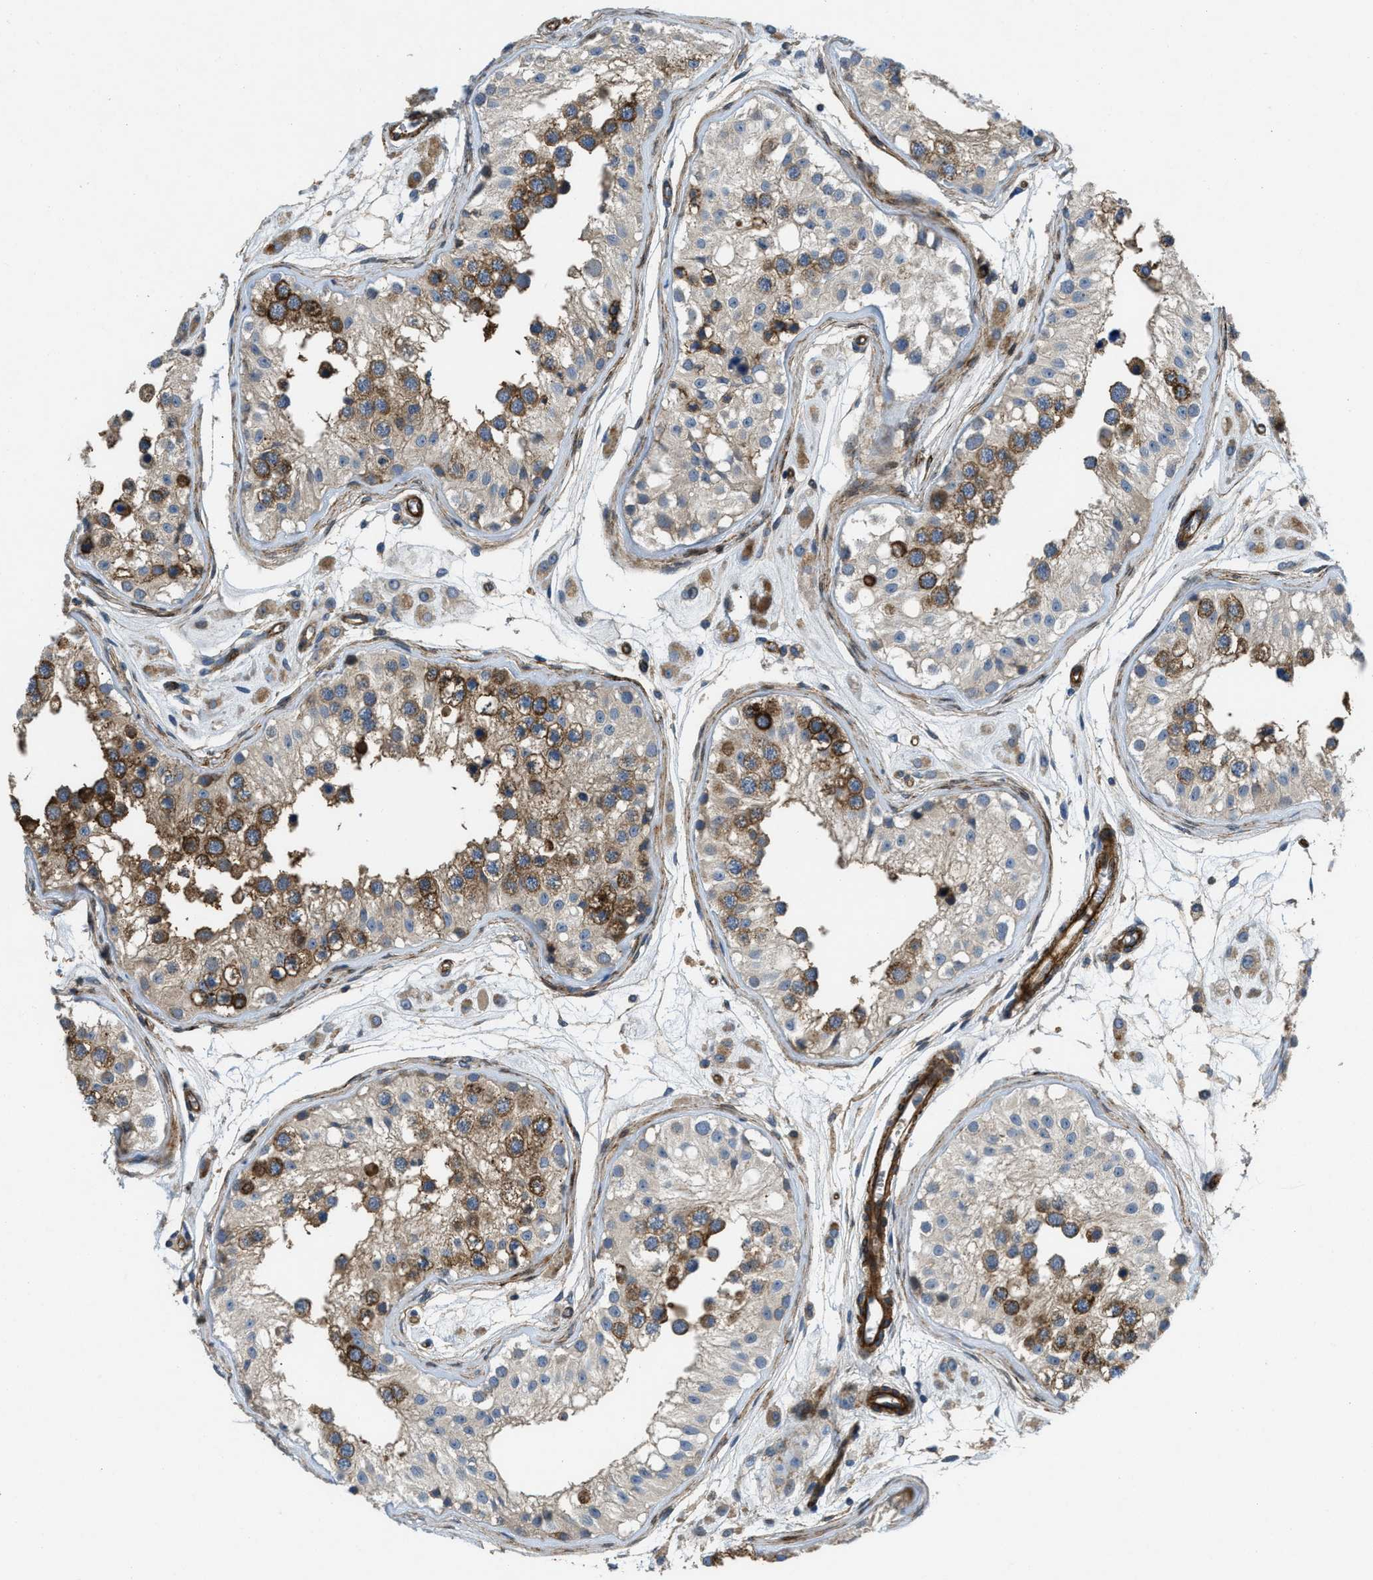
{"staining": {"intensity": "strong", "quantity": ">75%", "location": "cytoplasmic/membranous"}, "tissue": "testis", "cell_type": "Cells in seminiferous ducts", "image_type": "normal", "snomed": [{"axis": "morphology", "description": "Normal tissue, NOS"}, {"axis": "morphology", "description": "Adenocarcinoma, metastatic, NOS"}, {"axis": "topography", "description": "Testis"}], "caption": "A histopathology image of human testis stained for a protein demonstrates strong cytoplasmic/membranous brown staining in cells in seminiferous ducts.", "gene": "NYNRIN", "patient": {"sex": "male", "age": 26}}